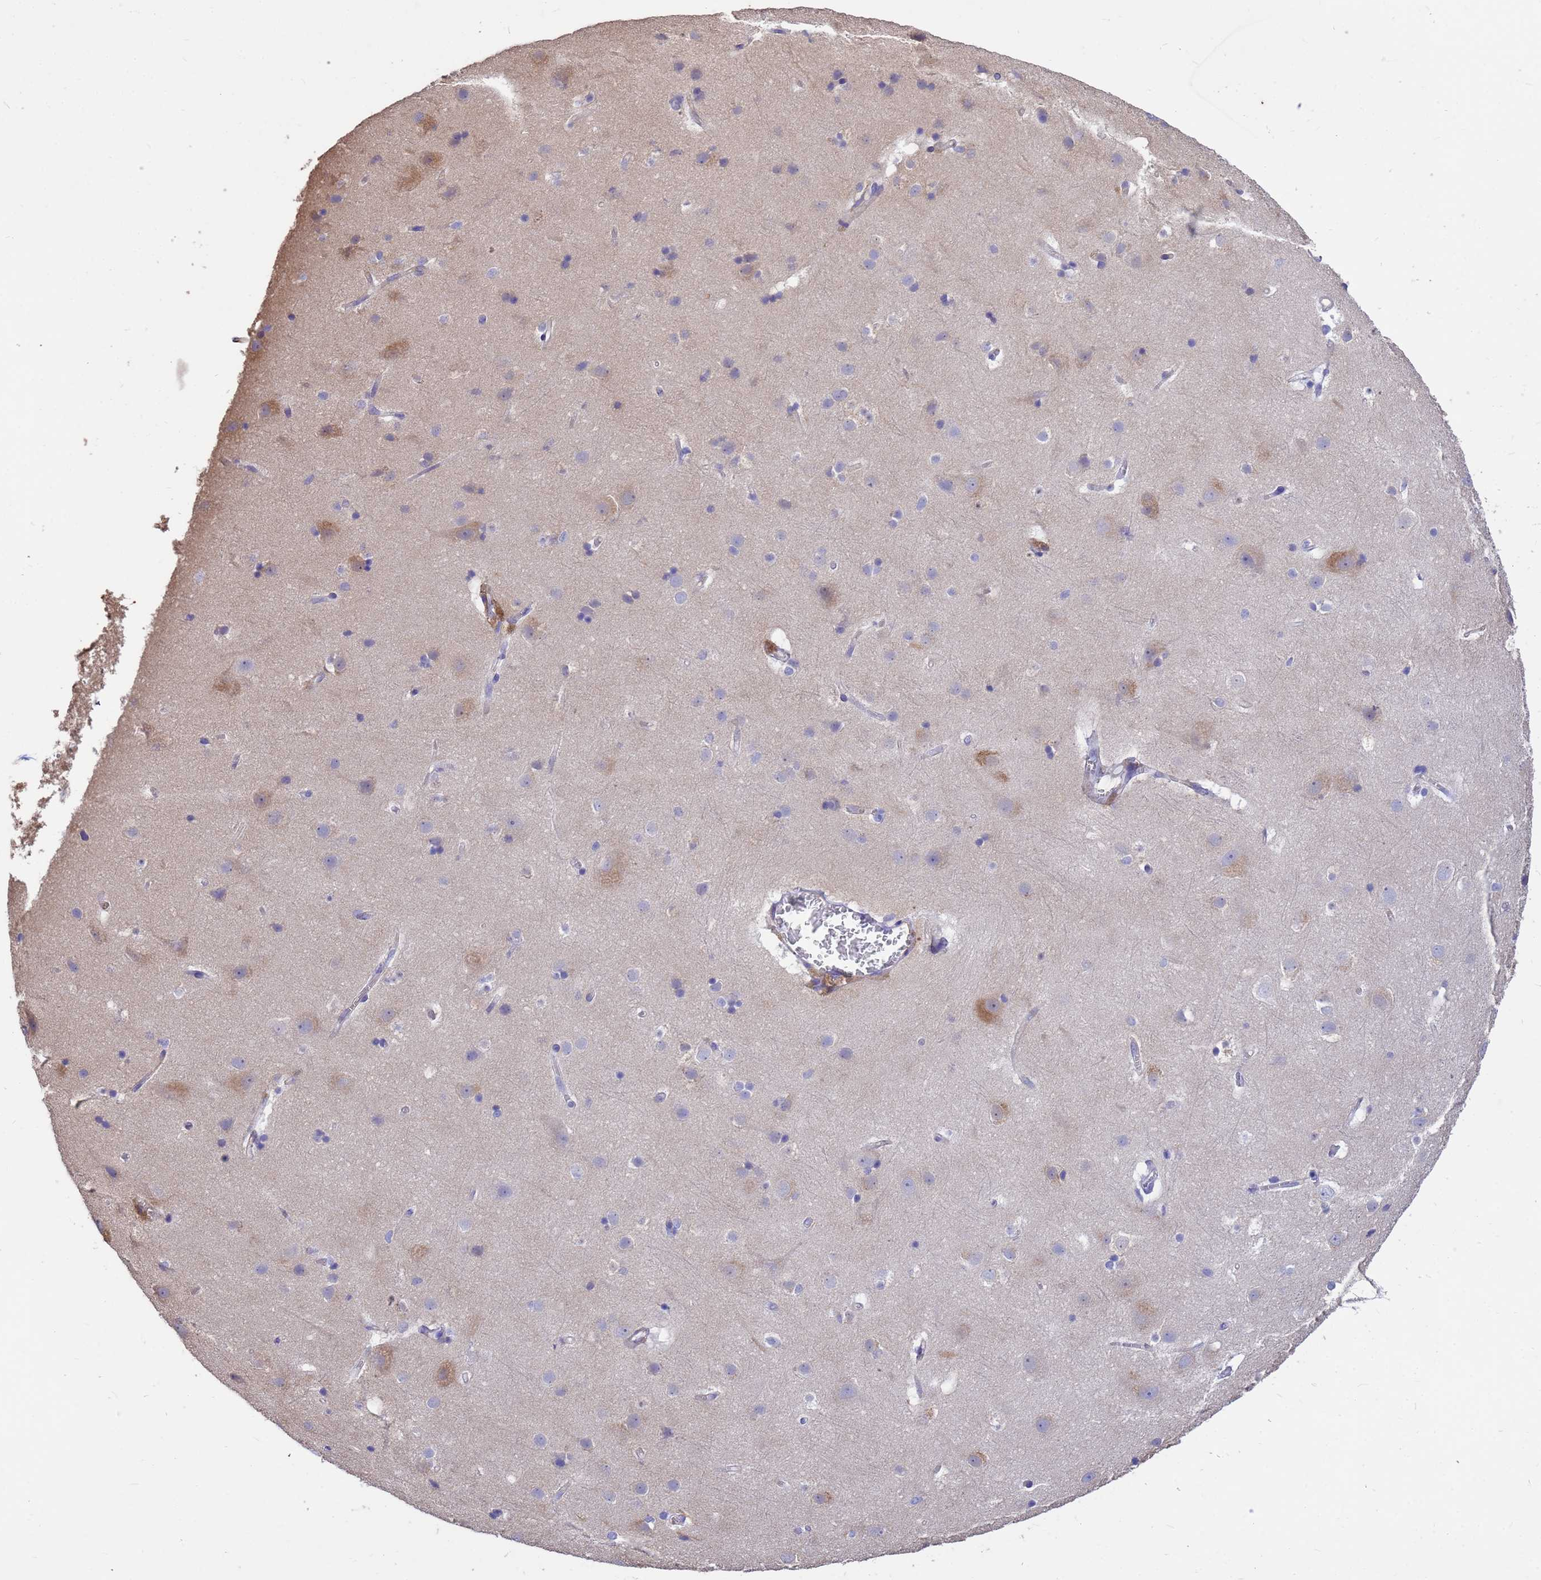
{"staining": {"intensity": "negative", "quantity": "none", "location": "none"}, "tissue": "cerebral cortex", "cell_type": "Endothelial cells", "image_type": "normal", "snomed": [{"axis": "morphology", "description": "Normal tissue, NOS"}, {"axis": "topography", "description": "Cerebral cortex"}], "caption": "This is a image of immunohistochemistry (IHC) staining of benign cerebral cortex, which shows no positivity in endothelial cells. (IHC, brightfield microscopy, high magnification).", "gene": "TCEAL3", "patient": {"sex": "male", "age": 54}}